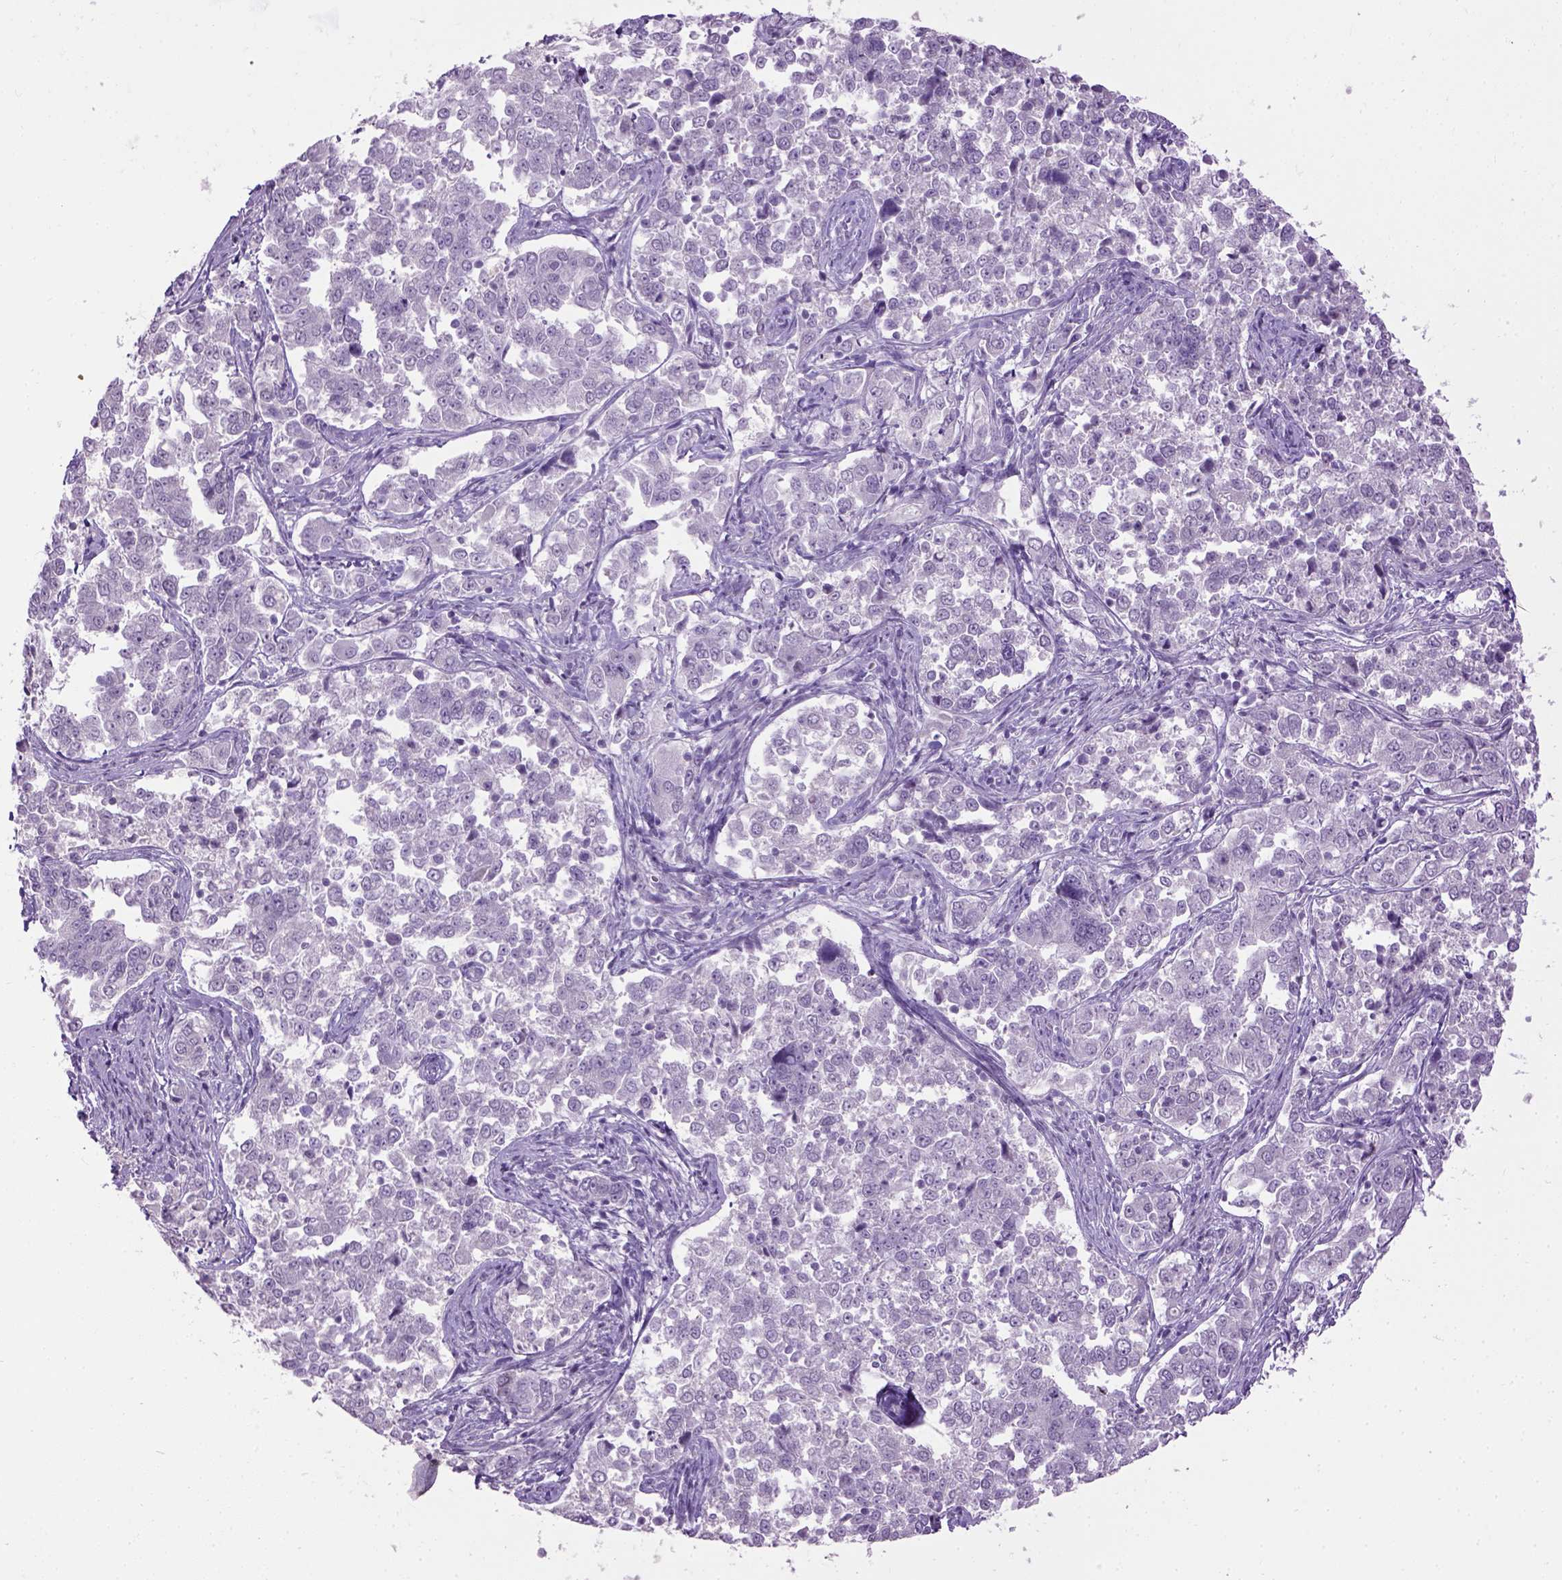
{"staining": {"intensity": "negative", "quantity": "none", "location": "none"}, "tissue": "endometrial cancer", "cell_type": "Tumor cells", "image_type": "cancer", "snomed": [{"axis": "morphology", "description": "Adenocarcinoma, NOS"}, {"axis": "topography", "description": "Endometrium"}], "caption": "DAB immunohistochemical staining of endometrial adenocarcinoma demonstrates no significant positivity in tumor cells.", "gene": "GABRB2", "patient": {"sex": "female", "age": 43}}